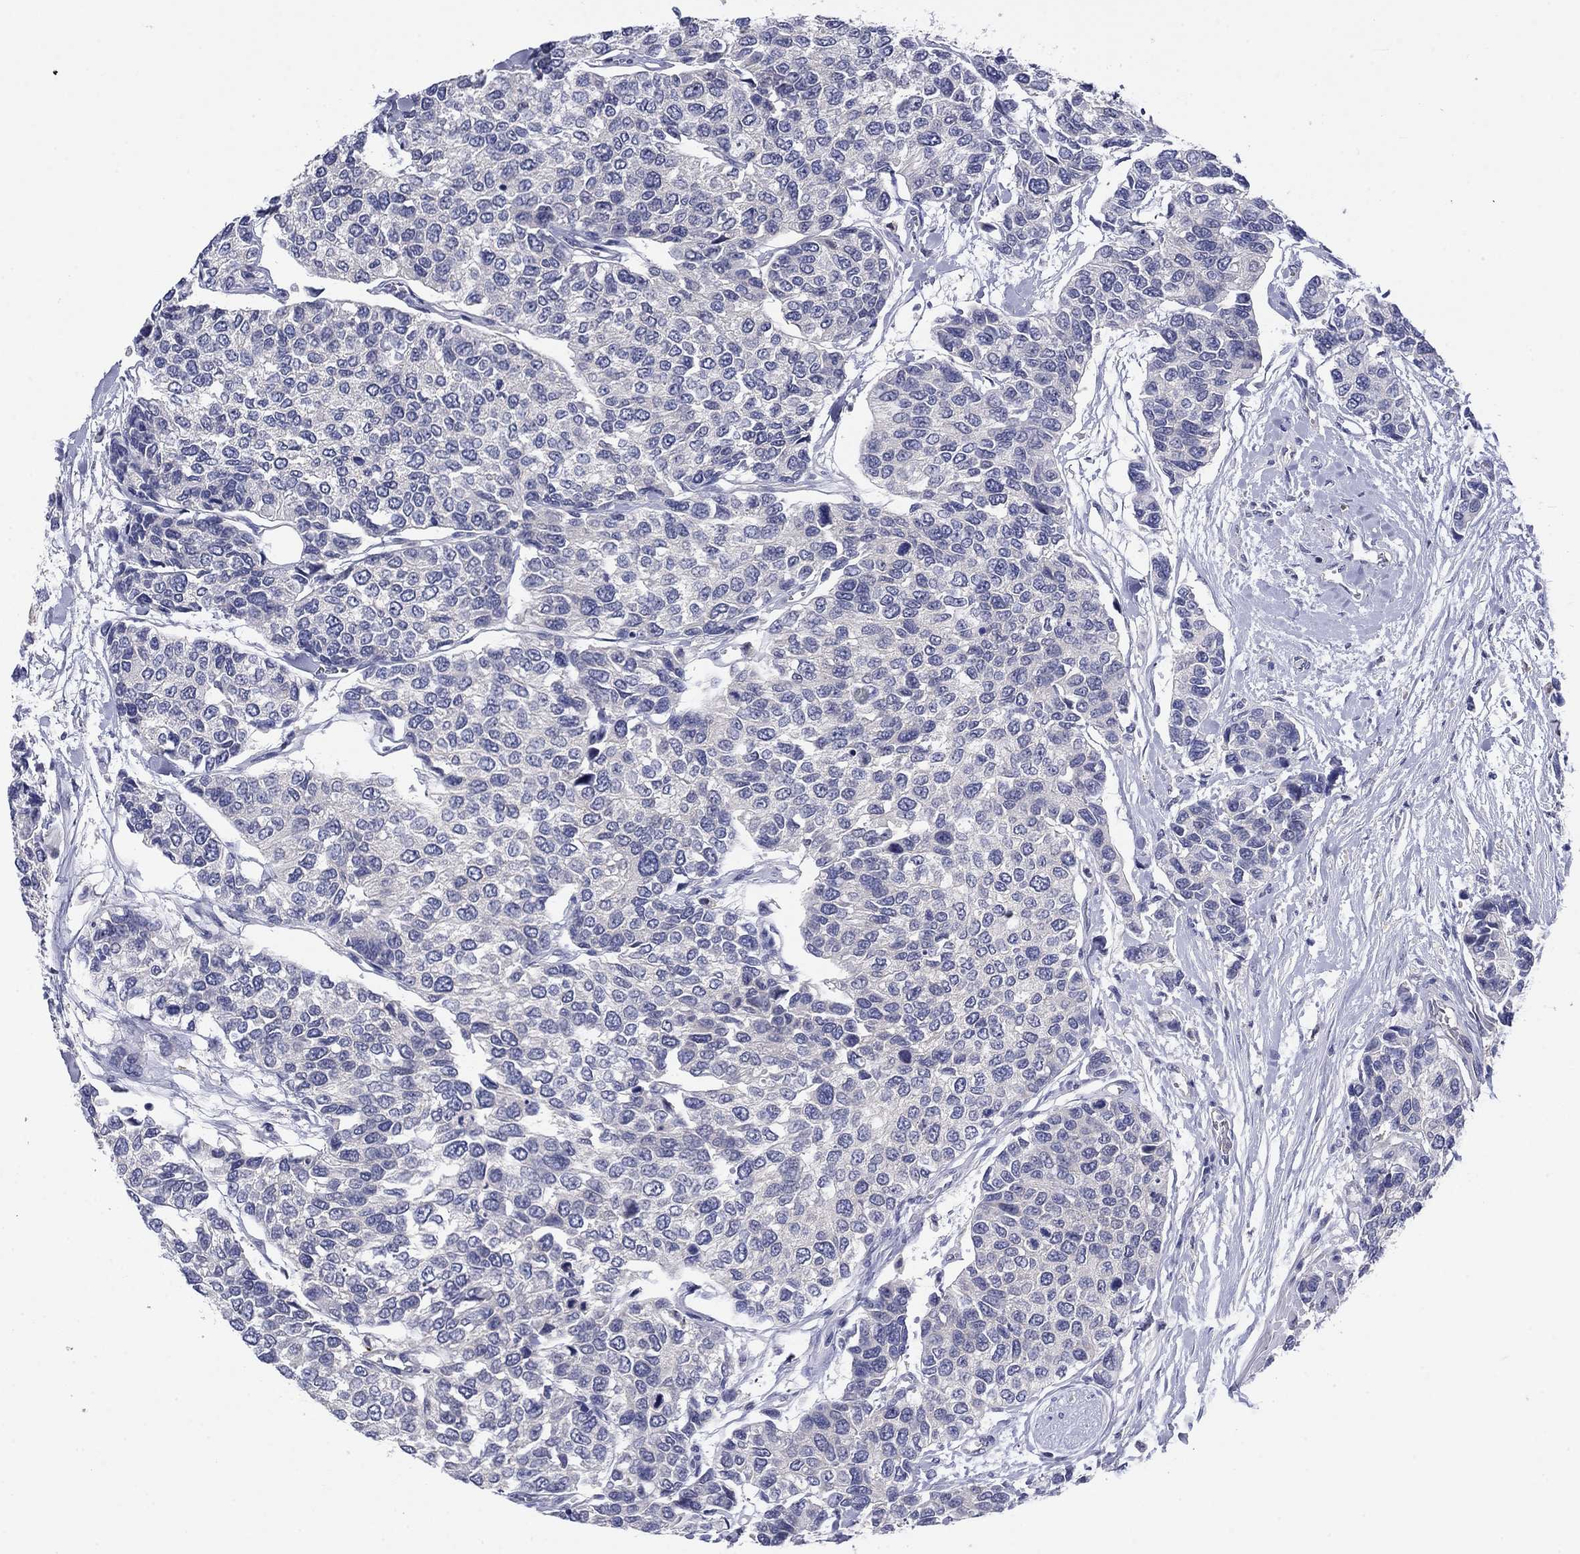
{"staining": {"intensity": "negative", "quantity": "none", "location": "none"}, "tissue": "urothelial cancer", "cell_type": "Tumor cells", "image_type": "cancer", "snomed": [{"axis": "morphology", "description": "Urothelial carcinoma, High grade"}, {"axis": "topography", "description": "Urinary bladder"}], "caption": "Immunohistochemical staining of human urothelial cancer shows no significant staining in tumor cells.", "gene": "POU2F2", "patient": {"sex": "male", "age": 77}}